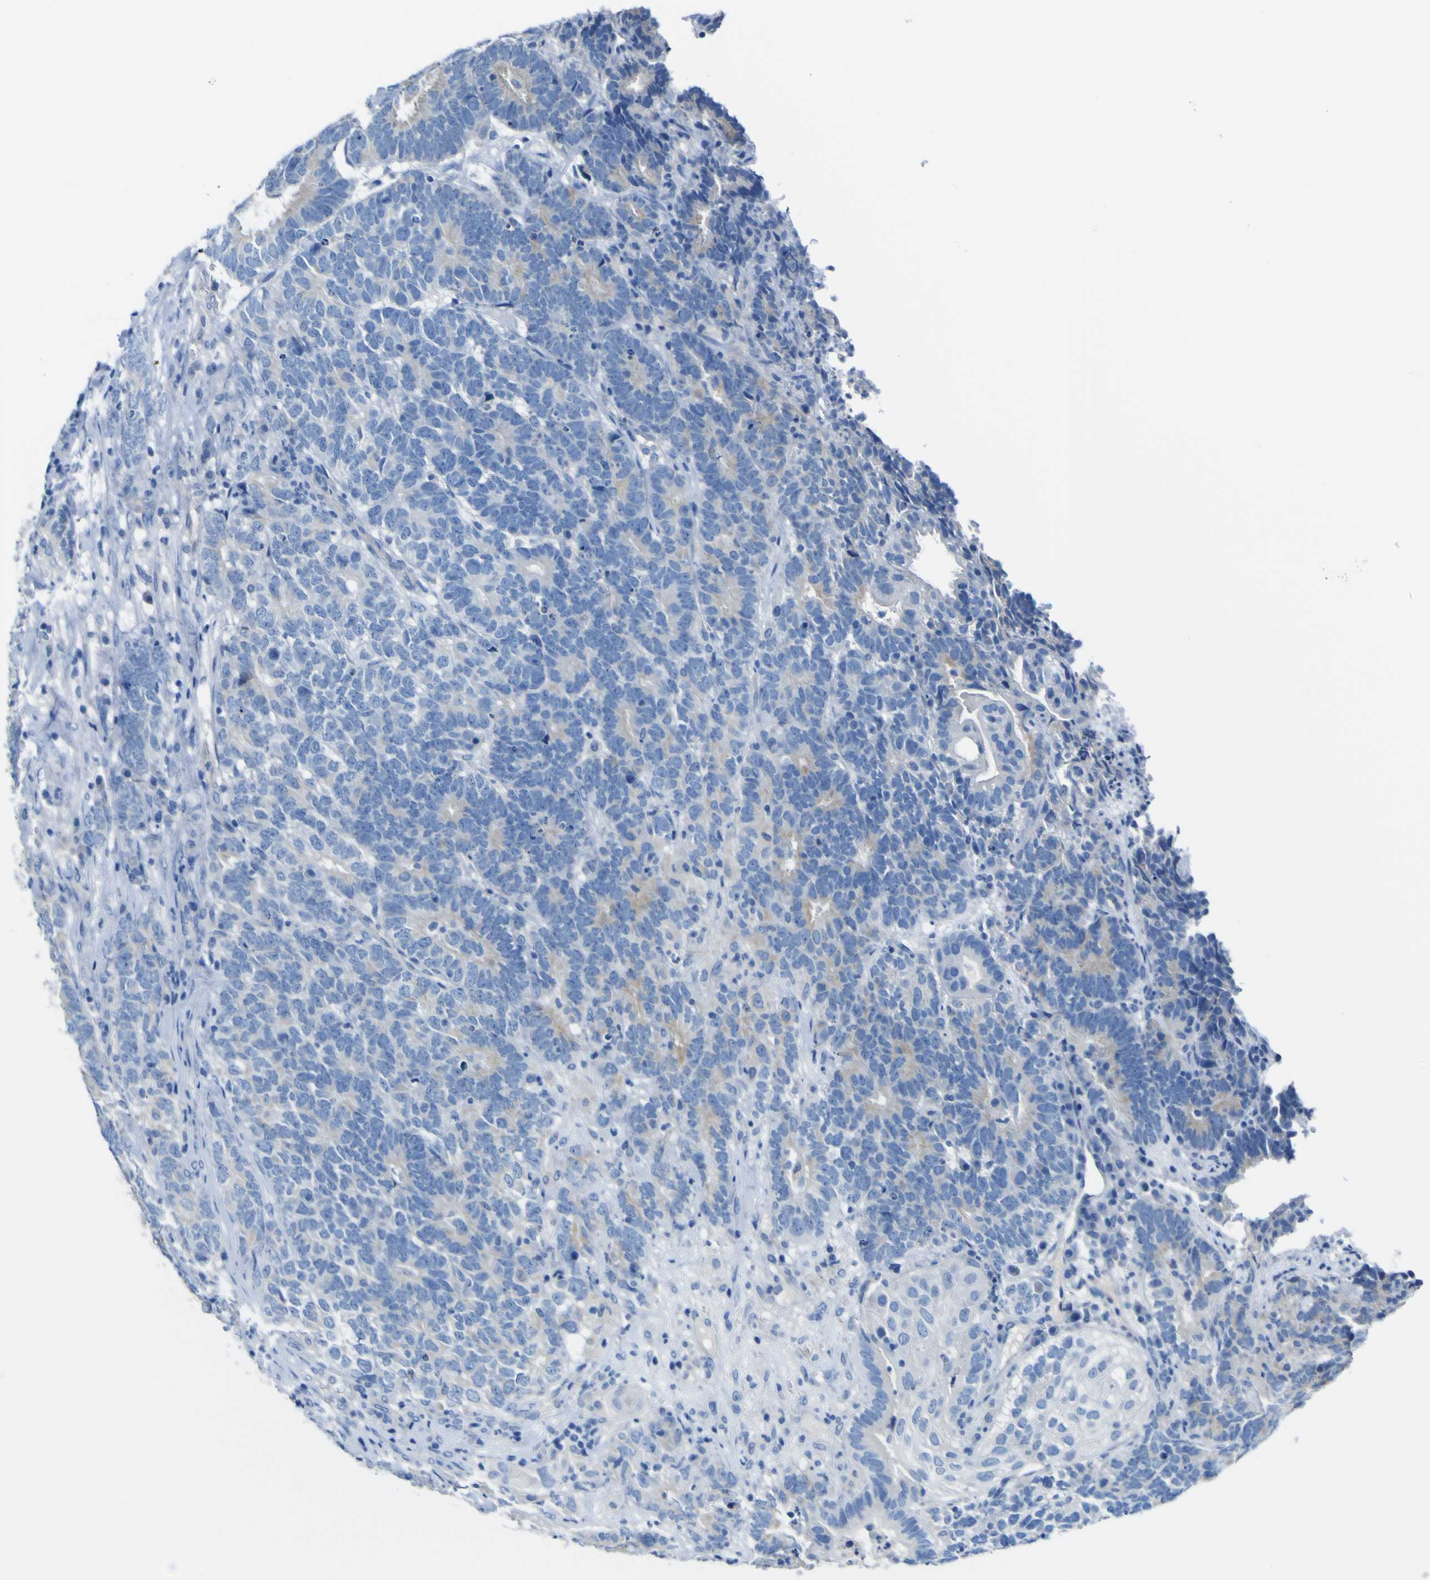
{"staining": {"intensity": "negative", "quantity": "none", "location": "none"}, "tissue": "testis cancer", "cell_type": "Tumor cells", "image_type": "cancer", "snomed": [{"axis": "morphology", "description": "Carcinoma, Embryonal, NOS"}, {"axis": "topography", "description": "Testis"}], "caption": "Immunohistochemical staining of human embryonal carcinoma (testis) displays no significant positivity in tumor cells.", "gene": "ADGRA2", "patient": {"sex": "male", "age": 26}}